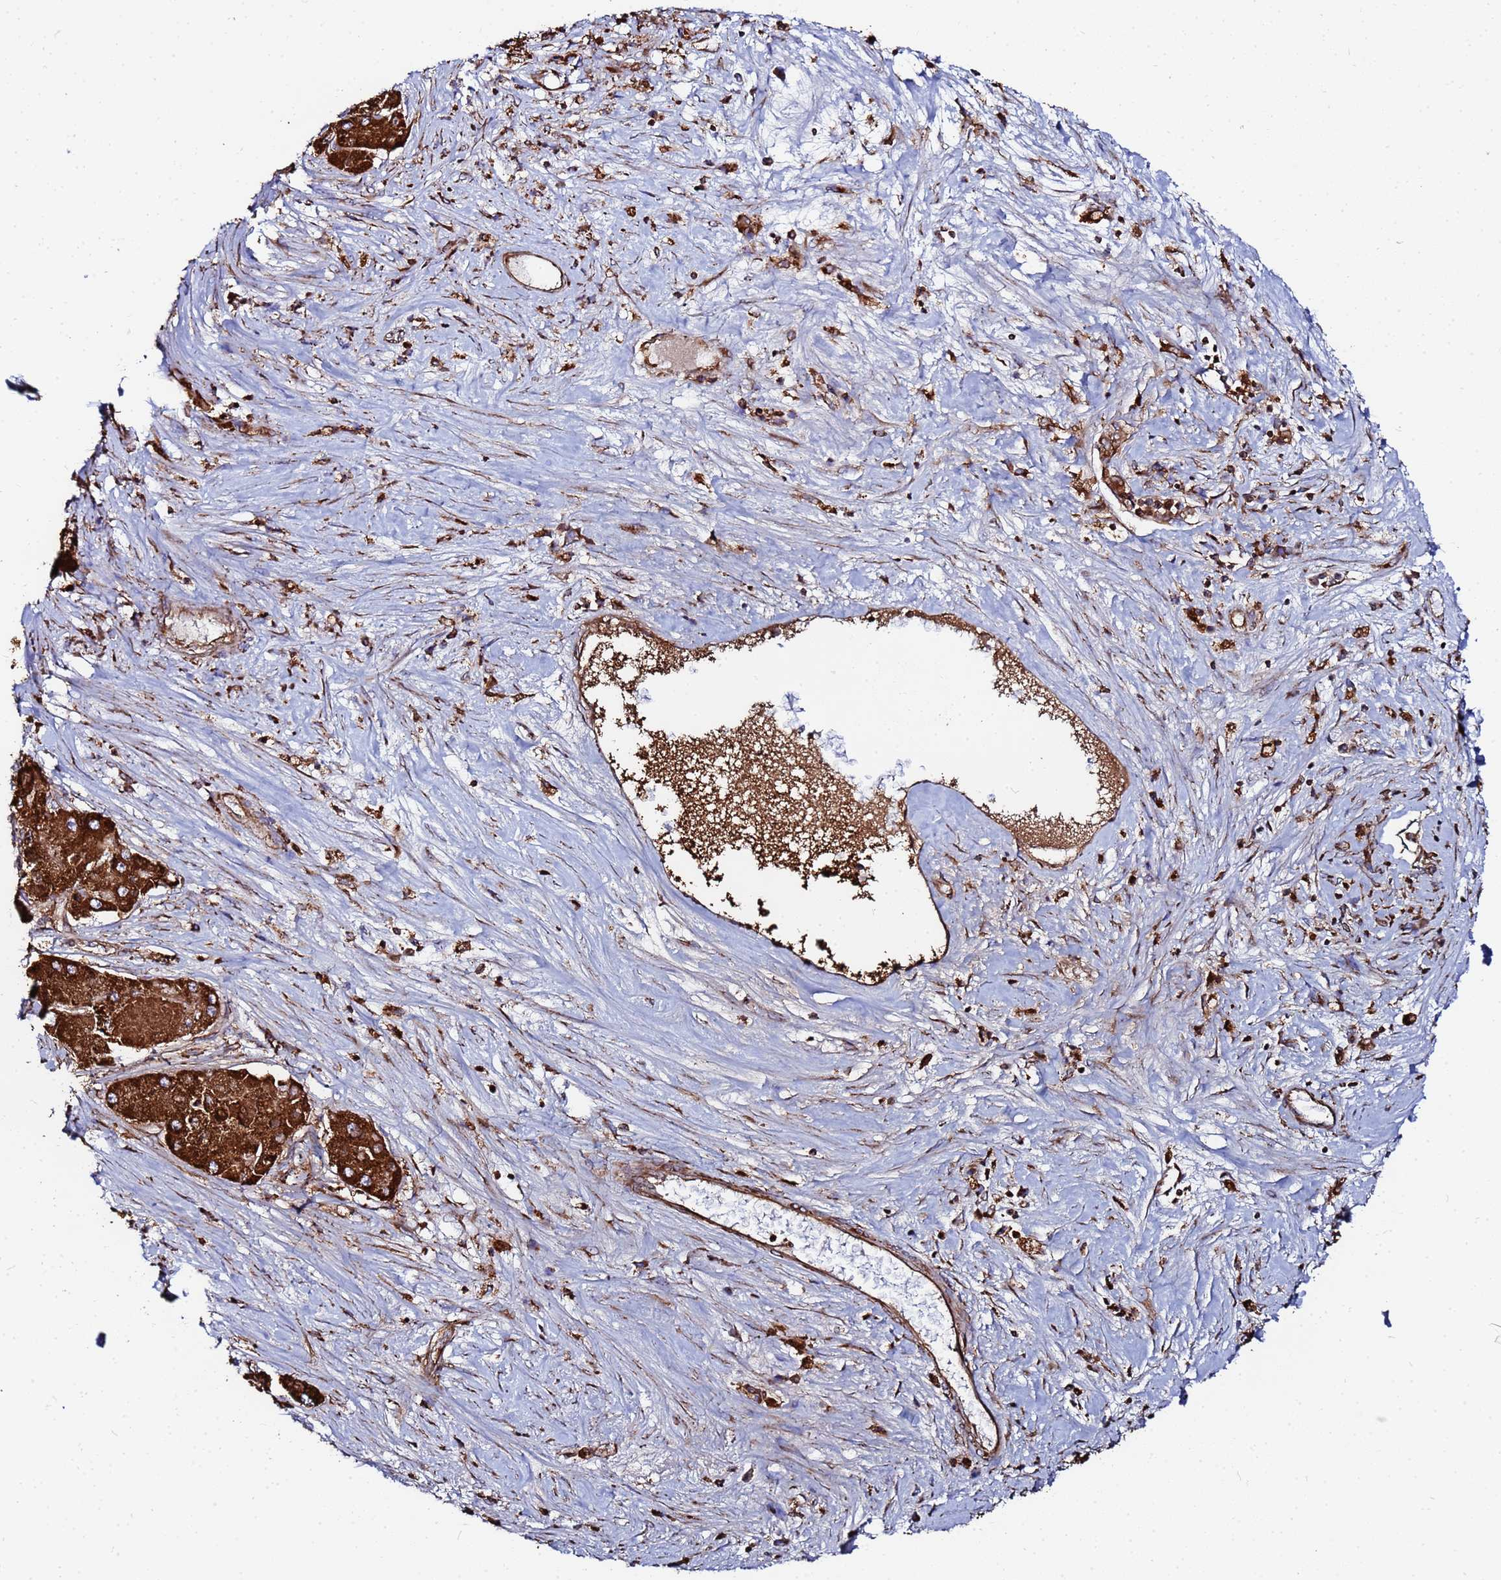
{"staining": {"intensity": "strong", "quantity": ">75%", "location": "cytoplasmic/membranous"}, "tissue": "liver cancer", "cell_type": "Tumor cells", "image_type": "cancer", "snomed": [{"axis": "morphology", "description": "Carcinoma, Hepatocellular, NOS"}, {"axis": "topography", "description": "Liver"}], "caption": "Immunohistochemical staining of hepatocellular carcinoma (liver) reveals high levels of strong cytoplasmic/membranous expression in approximately >75% of tumor cells.", "gene": "GLUD1", "patient": {"sex": "female", "age": 73}}